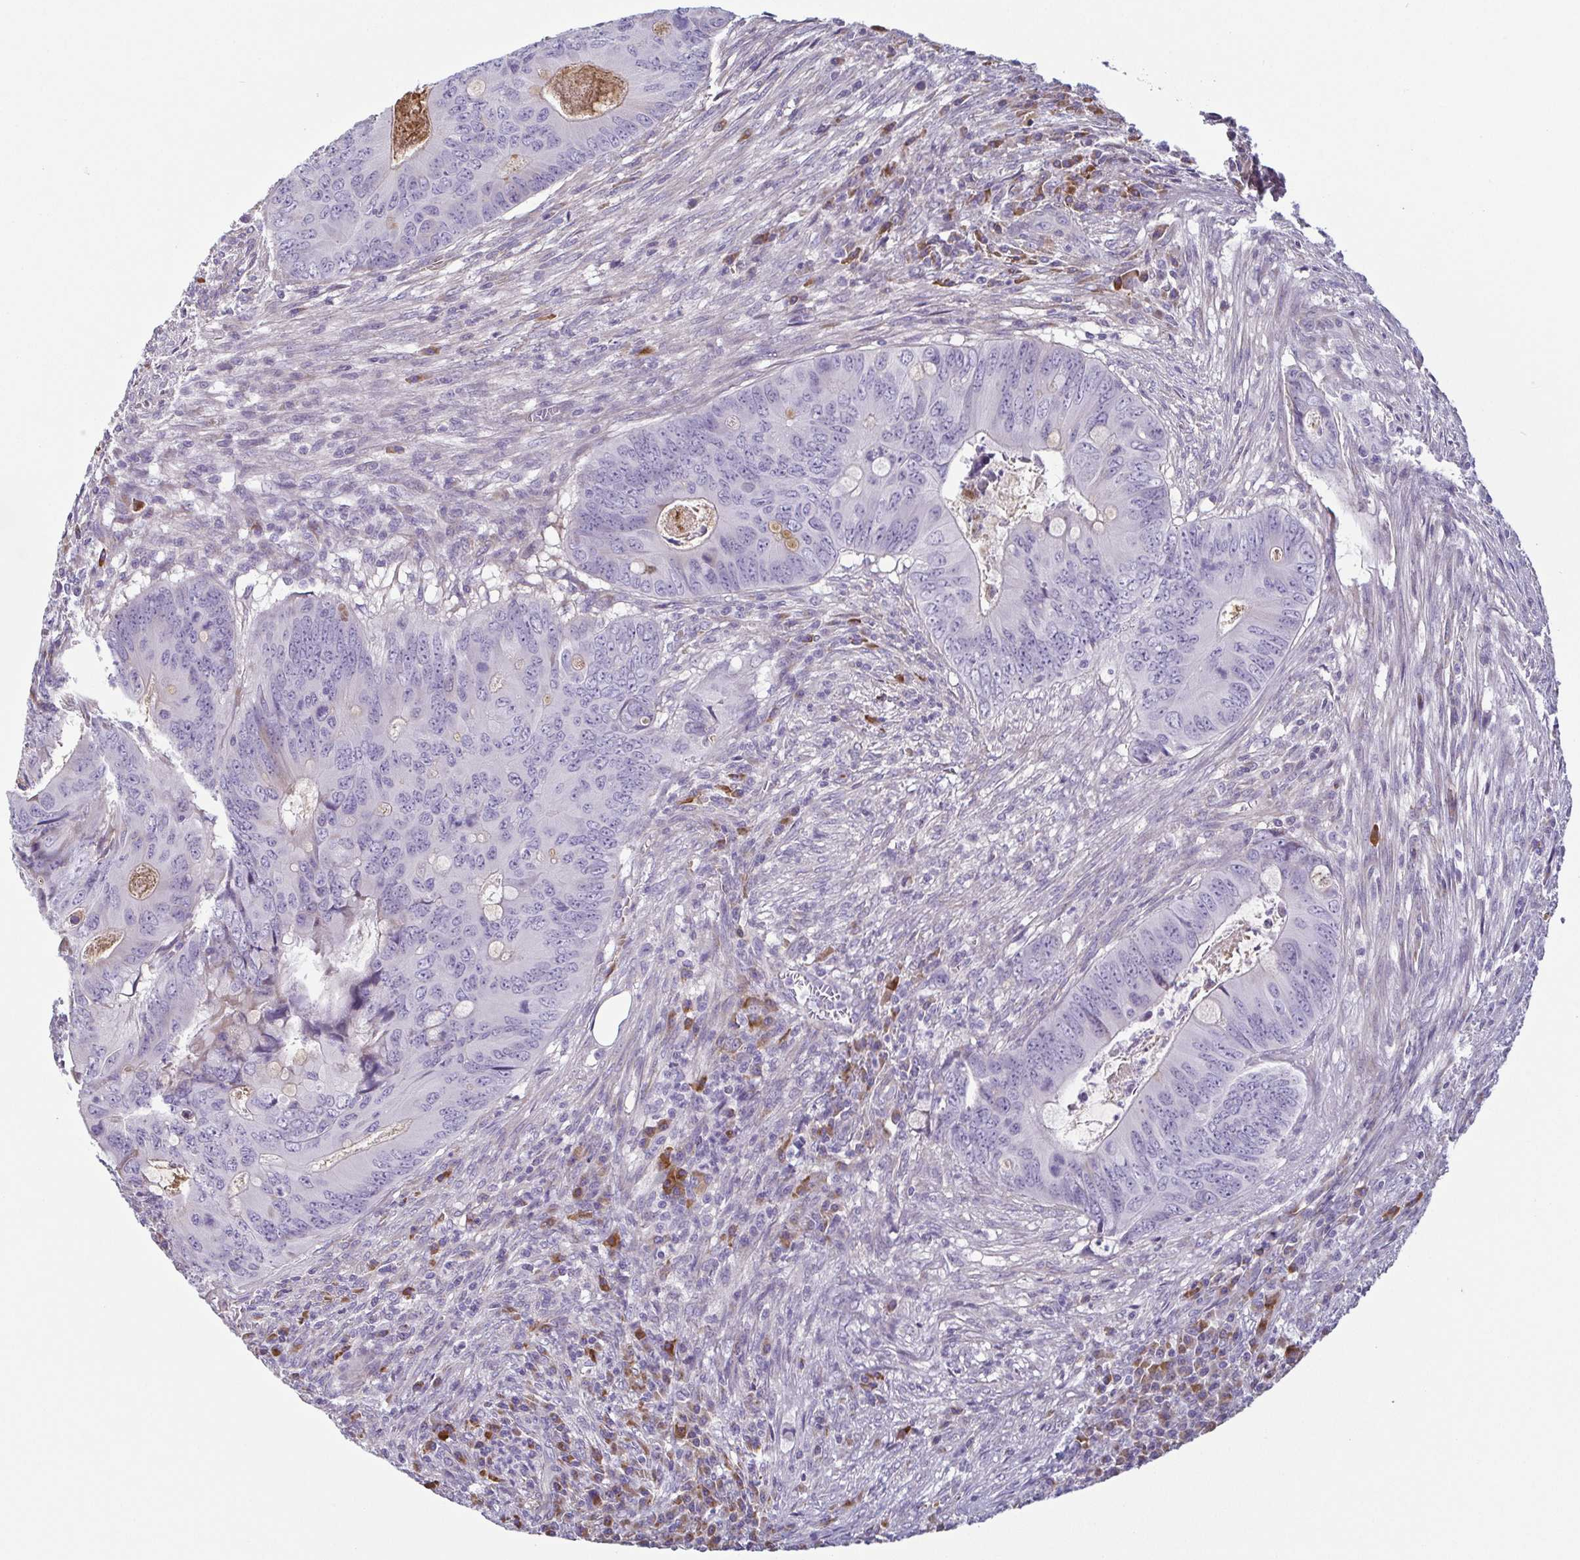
{"staining": {"intensity": "negative", "quantity": "none", "location": "none"}, "tissue": "colorectal cancer", "cell_type": "Tumor cells", "image_type": "cancer", "snomed": [{"axis": "morphology", "description": "Adenocarcinoma, NOS"}, {"axis": "topography", "description": "Colon"}], "caption": "Immunohistochemical staining of adenocarcinoma (colorectal) demonstrates no significant positivity in tumor cells. The staining is performed using DAB (3,3'-diaminobenzidine) brown chromogen with nuclei counter-stained in using hematoxylin.", "gene": "ECM1", "patient": {"sex": "female", "age": 74}}